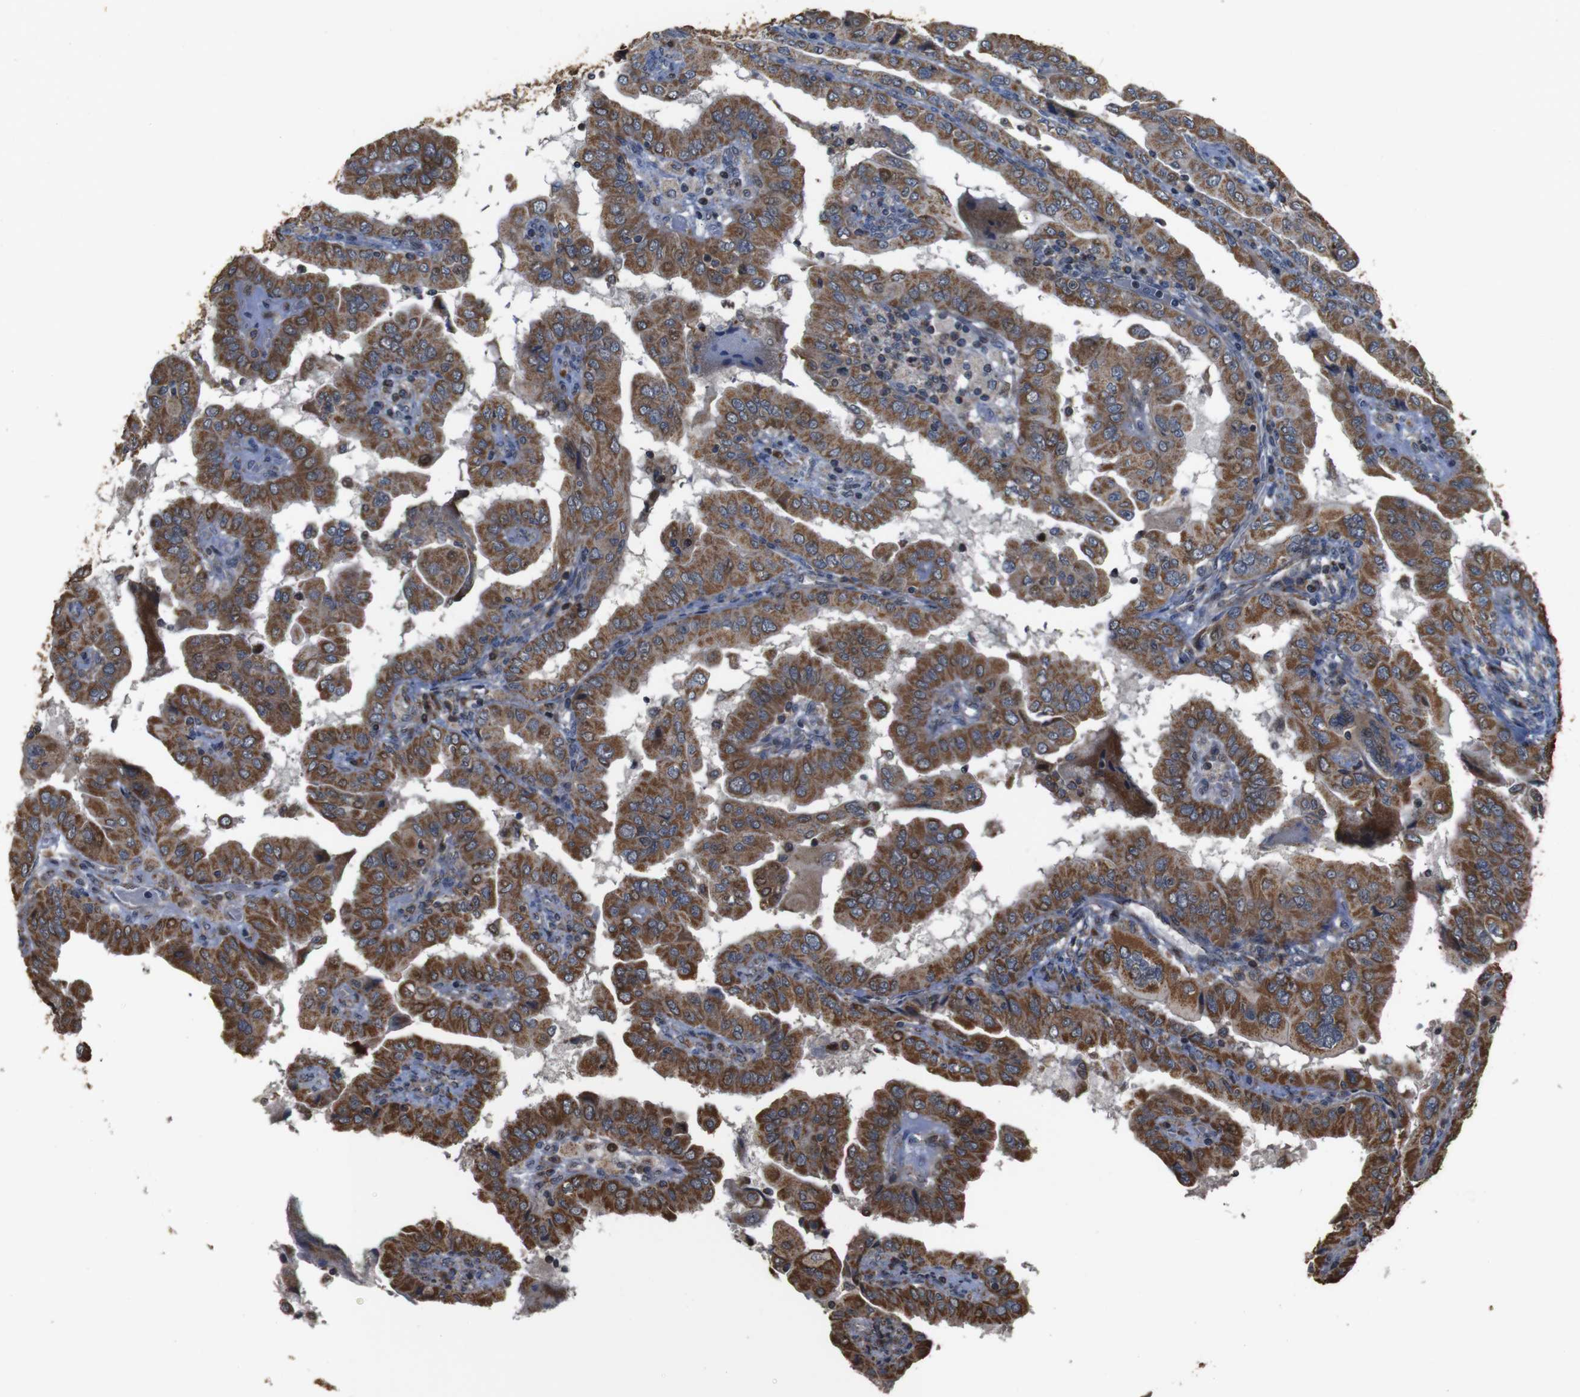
{"staining": {"intensity": "moderate", "quantity": ">75%", "location": "cytoplasmic/membranous"}, "tissue": "thyroid cancer", "cell_type": "Tumor cells", "image_type": "cancer", "snomed": [{"axis": "morphology", "description": "Papillary adenocarcinoma, NOS"}, {"axis": "topography", "description": "Thyroid gland"}], "caption": "A micrograph of thyroid papillary adenocarcinoma stained for a protein reveals moderate cytoplasmic/membranous brown staining in tumor cells.", "gene": "SNN", "patient": {"sex": "male", "age": 33}}